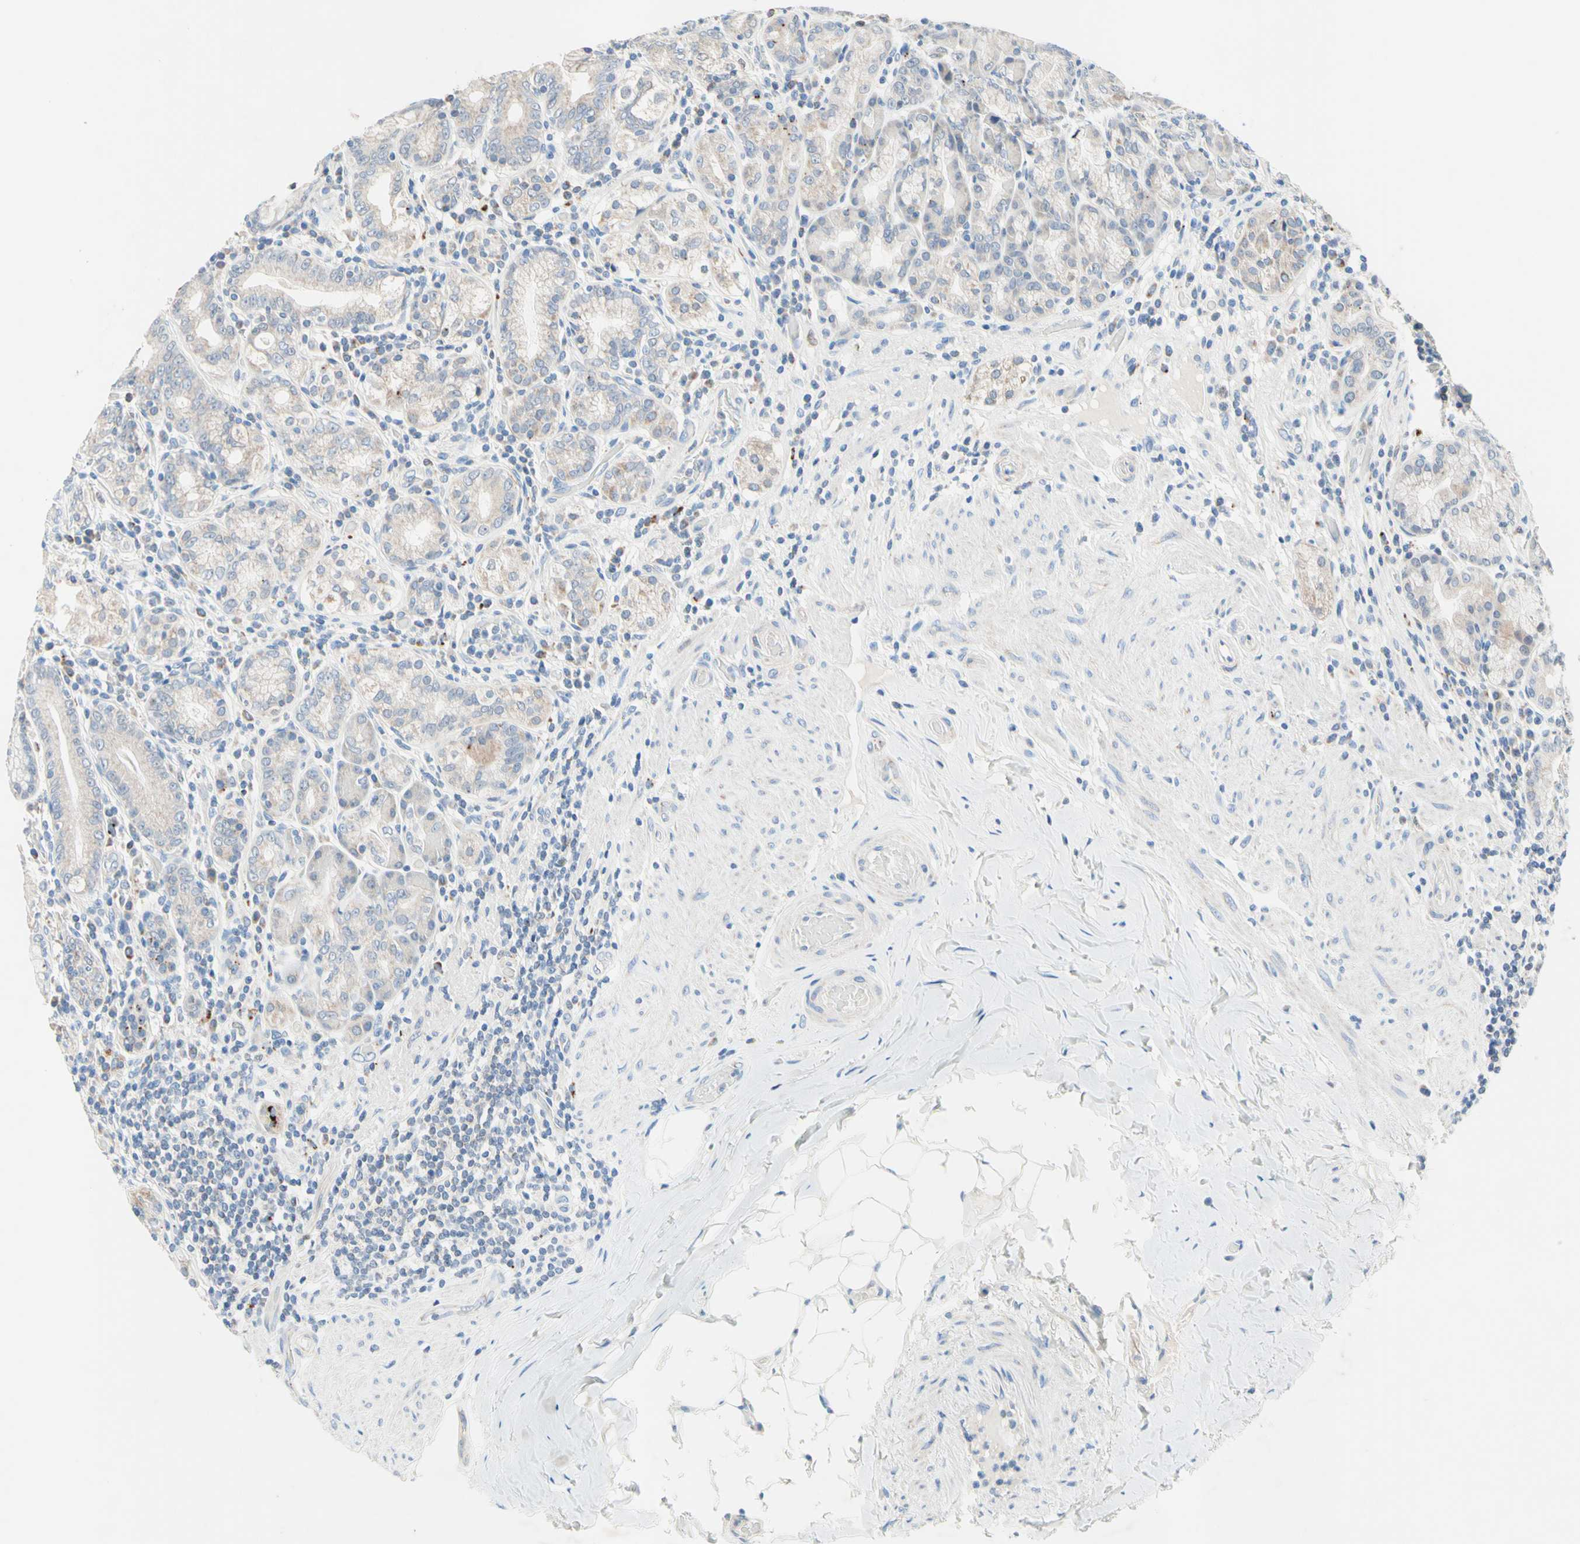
{"staining": {"intensity": "moderate", "quantity": "25%-75%", "location": "cytoplasmic/membranous"}, "tissue": "stomach", "cell_type": "Glandular cells", "image_type": "normal", "snomed": [{"axis": "morphology", "description": "Normal tissue, NOS"}, {"axis": "topography", "description": "Stomach, lower"}], "caption": "Protein positivity by IHC shows moderate cytoplasmic/membranous expression in approximately 25%-75% of glandular cells in normal stomach. The staining was performed using DAB to visualize the protein expression in brown, while the nuclei were stained in blue with hematoxylin (Magnification: 20x).", "gene": "MFF", "patient": {"sex": "female", "age": 76}}